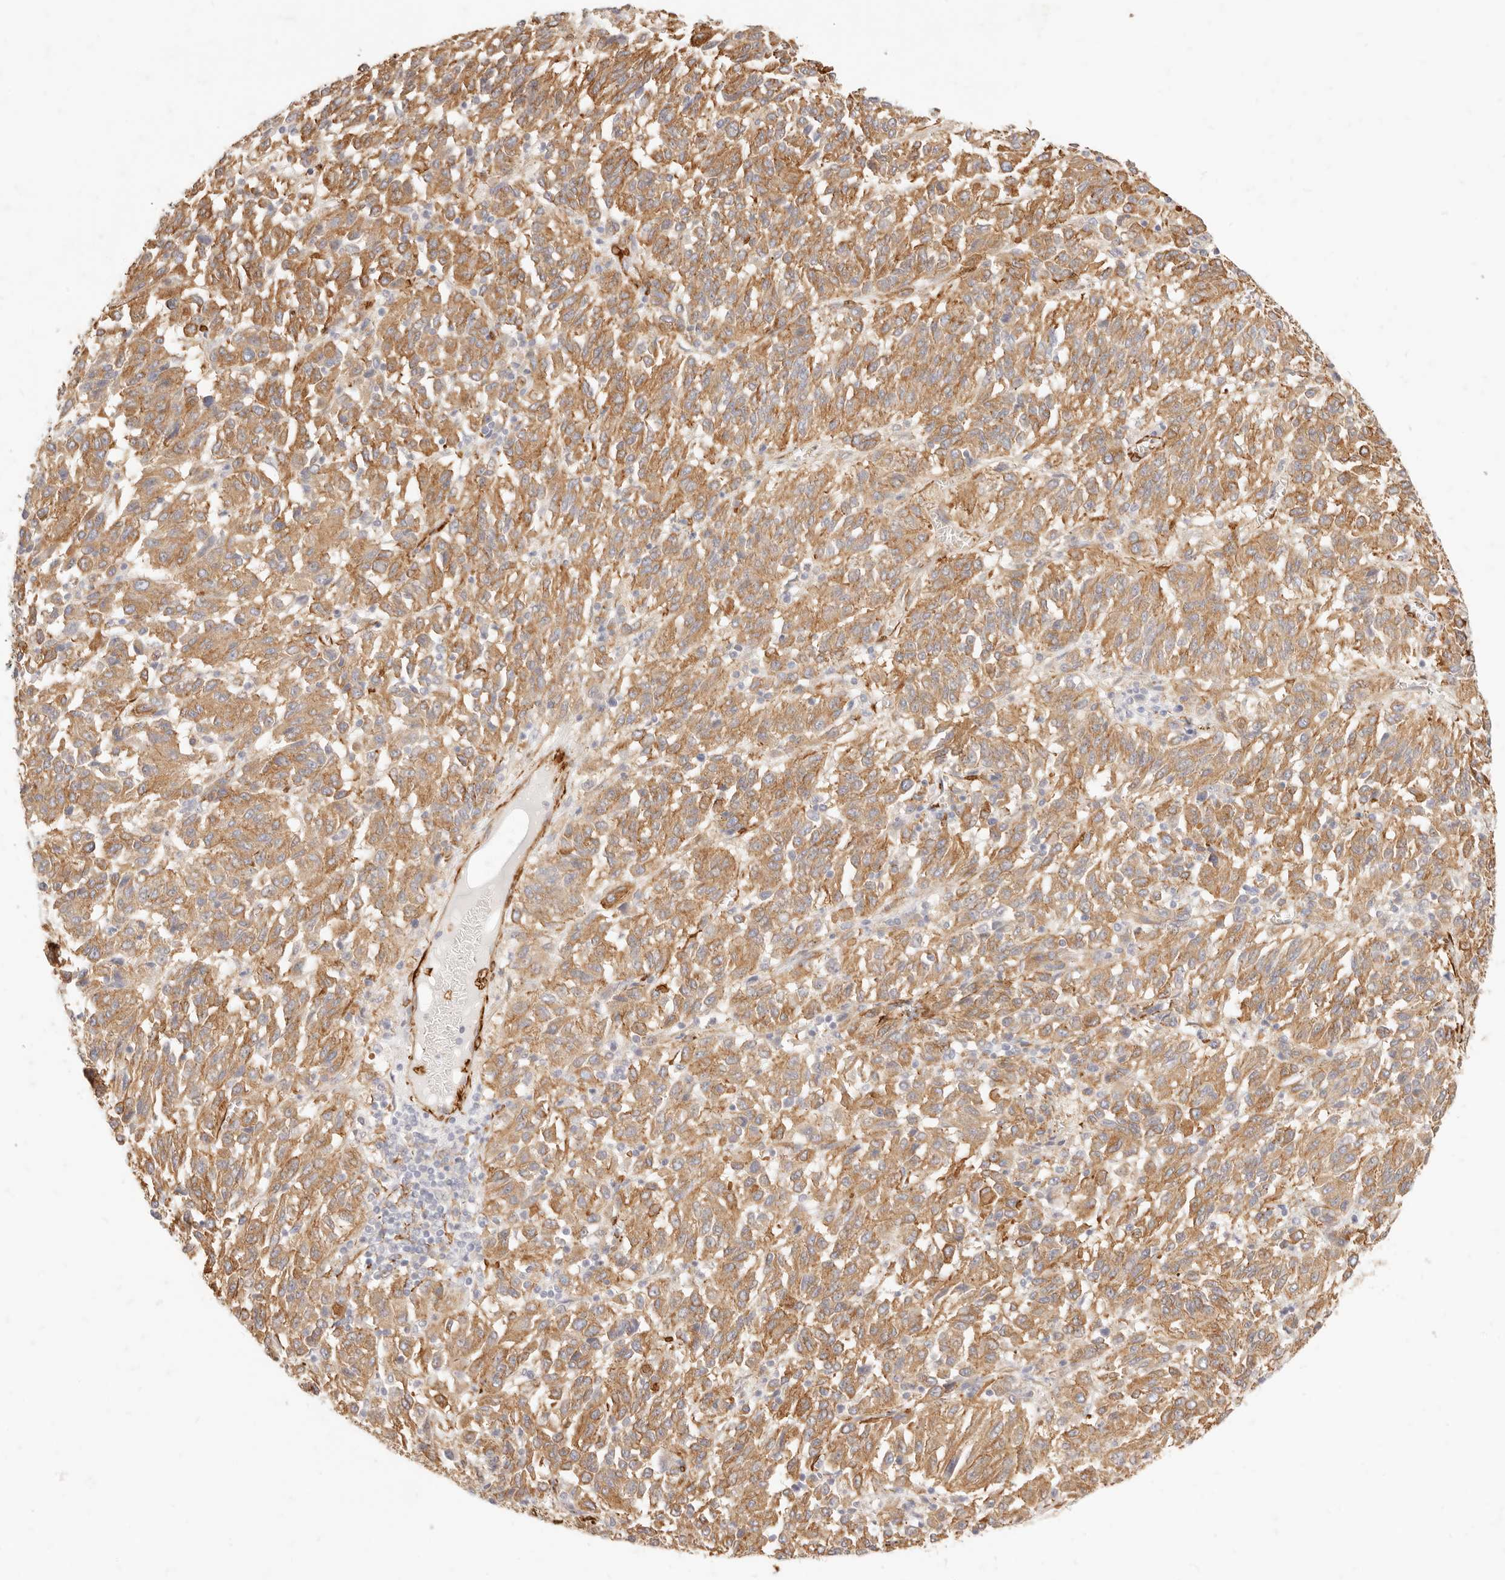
{"staining": {"intensity": "moderate", "quantity": ">75%", "location": "cytoplasmic/membranous"}, "tissue": "melanoma", "cell_type": "Tumor cells", "image_type": "cancer", "snomed": [{"axis": "morphology", "description": "Malignant melanoma, Metastatic site"}, {"axis": "topography", "description": "Lung"}], "caption": "Immunohistochemical staining of melanoma exhibits moderate cytoplasmic/membranous protein expression in approximately >75% of tumor cells.", "gene": "TMTC2", "patient": {"sex": "male", "age": 64}}